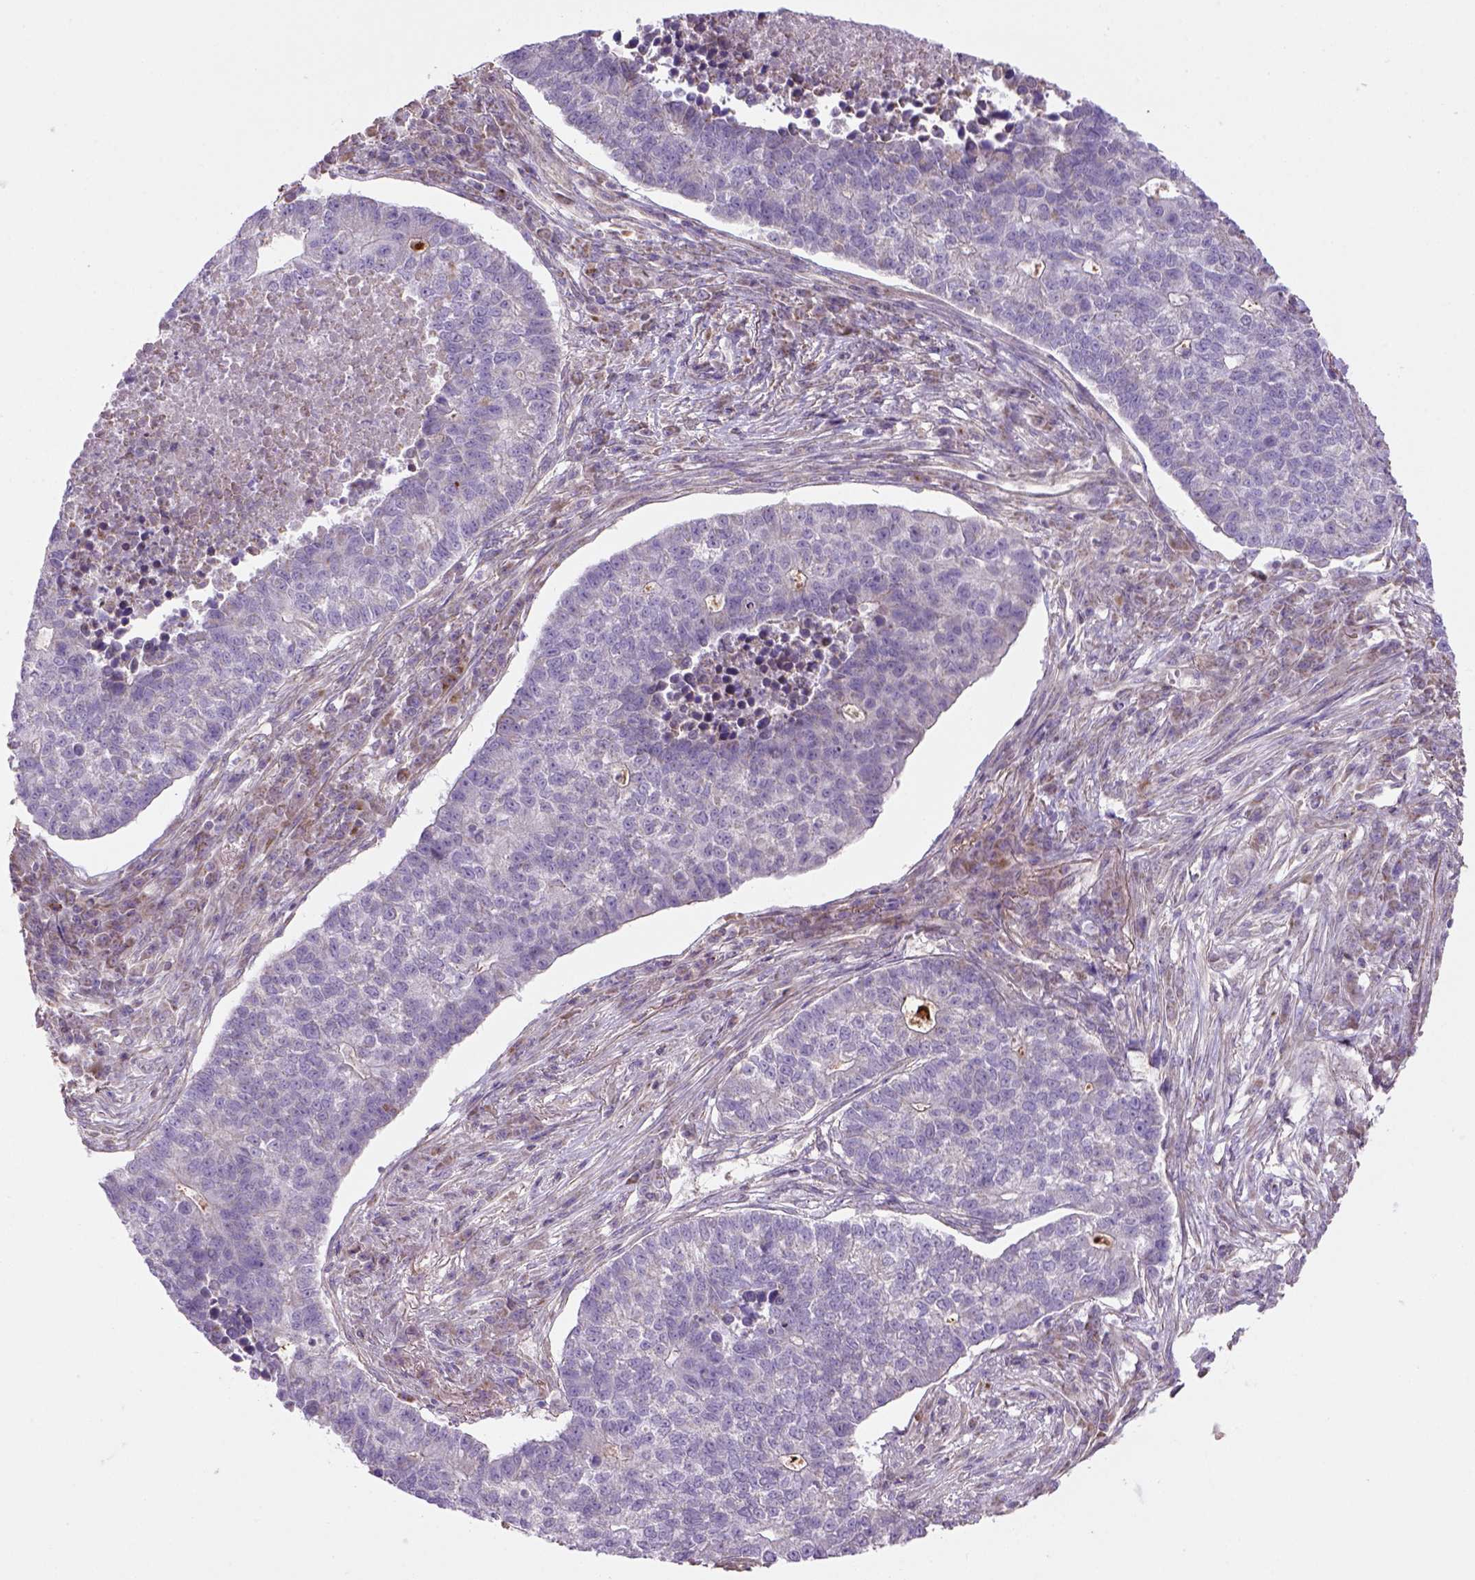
{"staining": {"intensity": "negative", "quantity": "none", "location": "none"}, "tissue": "lung cancer", "cell_type": "Tumor cells", "image_type": "cancer", "snomed": [{"axis": "morphology", "description": "Adenocarcinoma, NOS"}, {"axis": "topography", "description": "Lung"}], "caption": "Adenocarcinoma (lung) was stained to show a protein in brown. There is no significant positivity in tumor cells.", "gene": "HTRA1", "patient": {"sex": "male", "age": 57}}